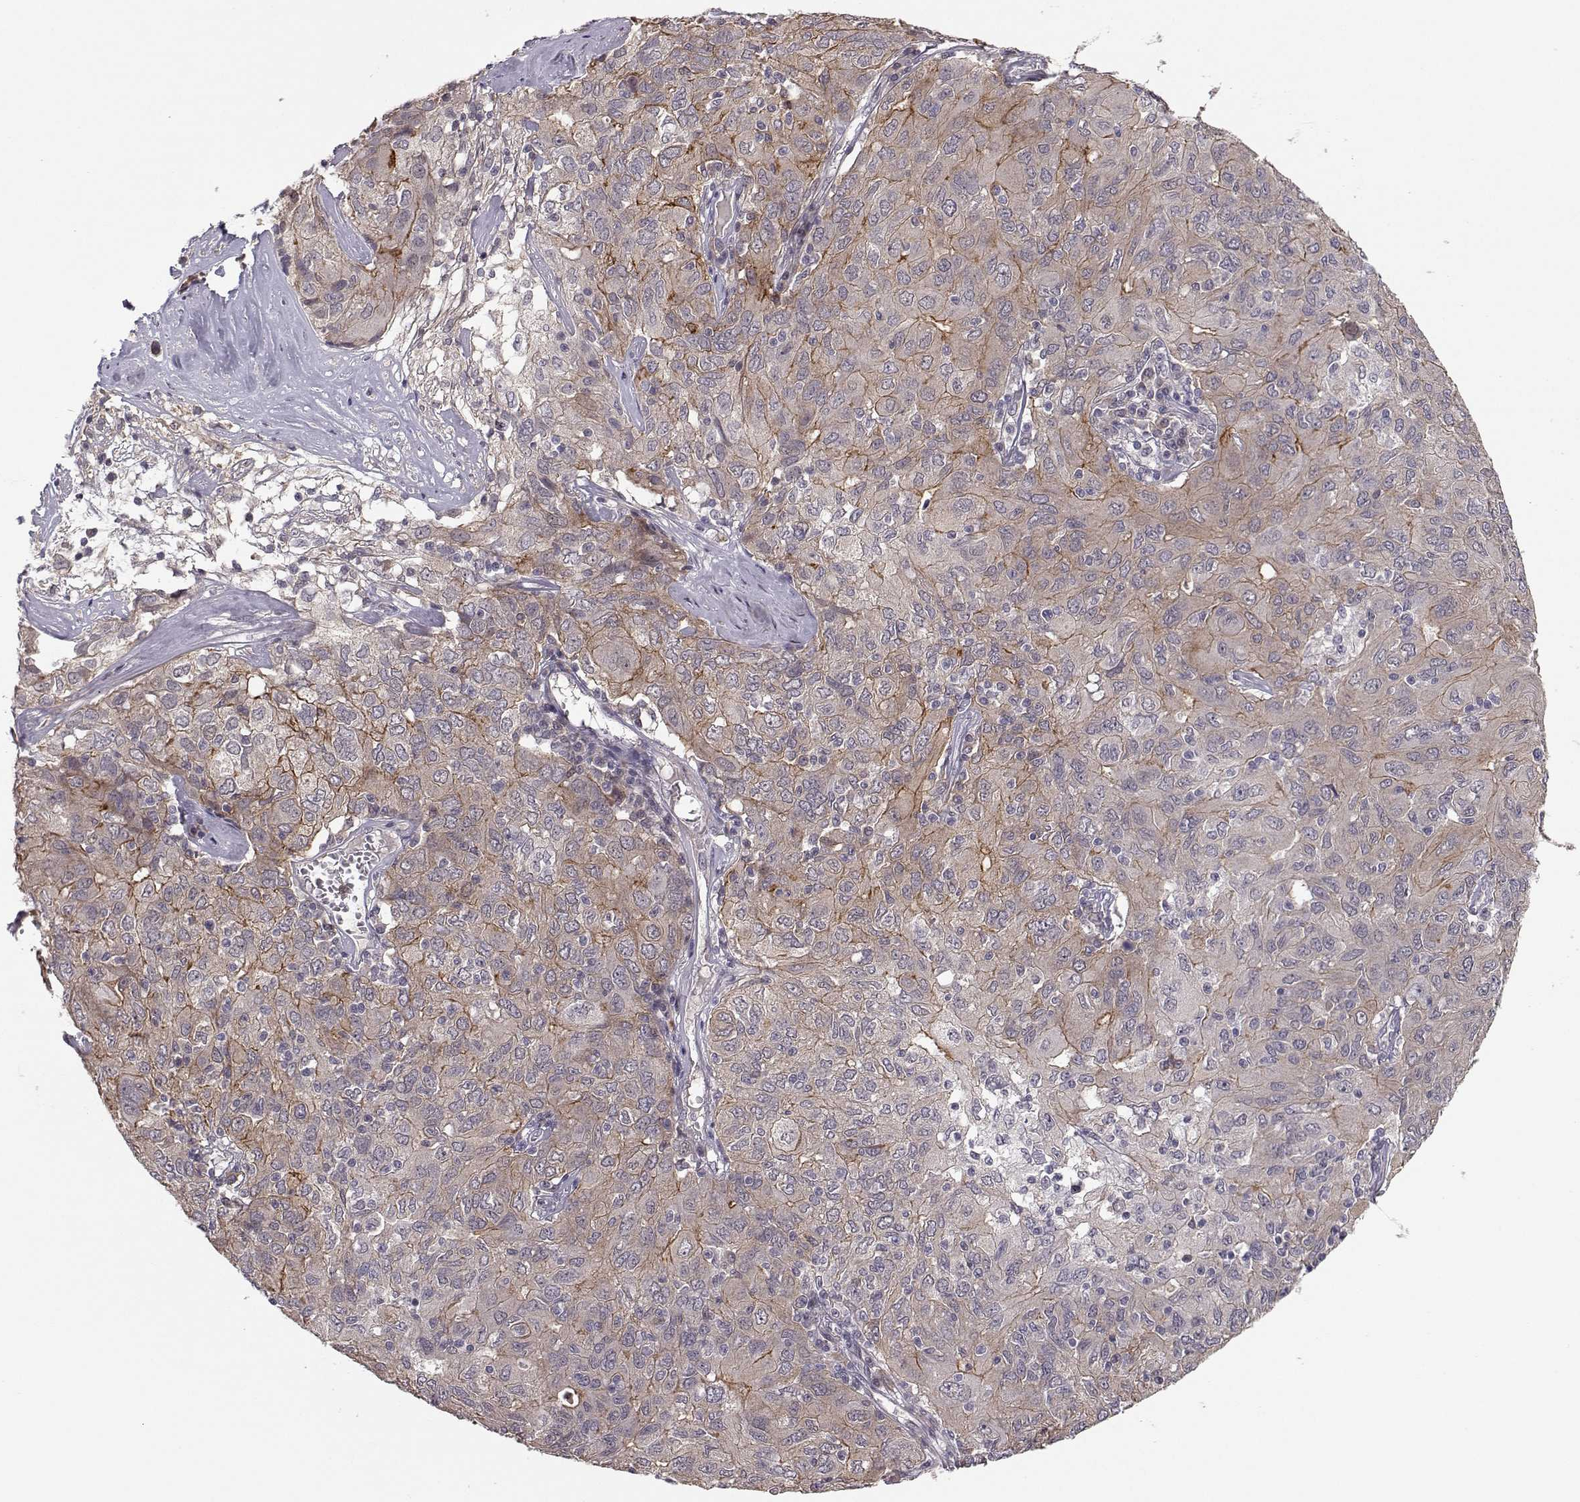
{"staining": {"intensity": "moderate", "quantity": "<25%", "location": "cytoplasmic/membranous"}, "tissue": "ovarian cancer", "cell_type": "Tumor cells", "image_type": "cancer", "snomed": [{"axis": "morphology", "description": "Carcinoma, endometroid"}, {"axis": "topography", "description": "Ovary"}], "caption": "Ovarian cancer stained with a protein marker reveals moderate staining in tumor cells.", "gene": "PLEKHG3", "patient": {"sex": "female", "age": 50}}